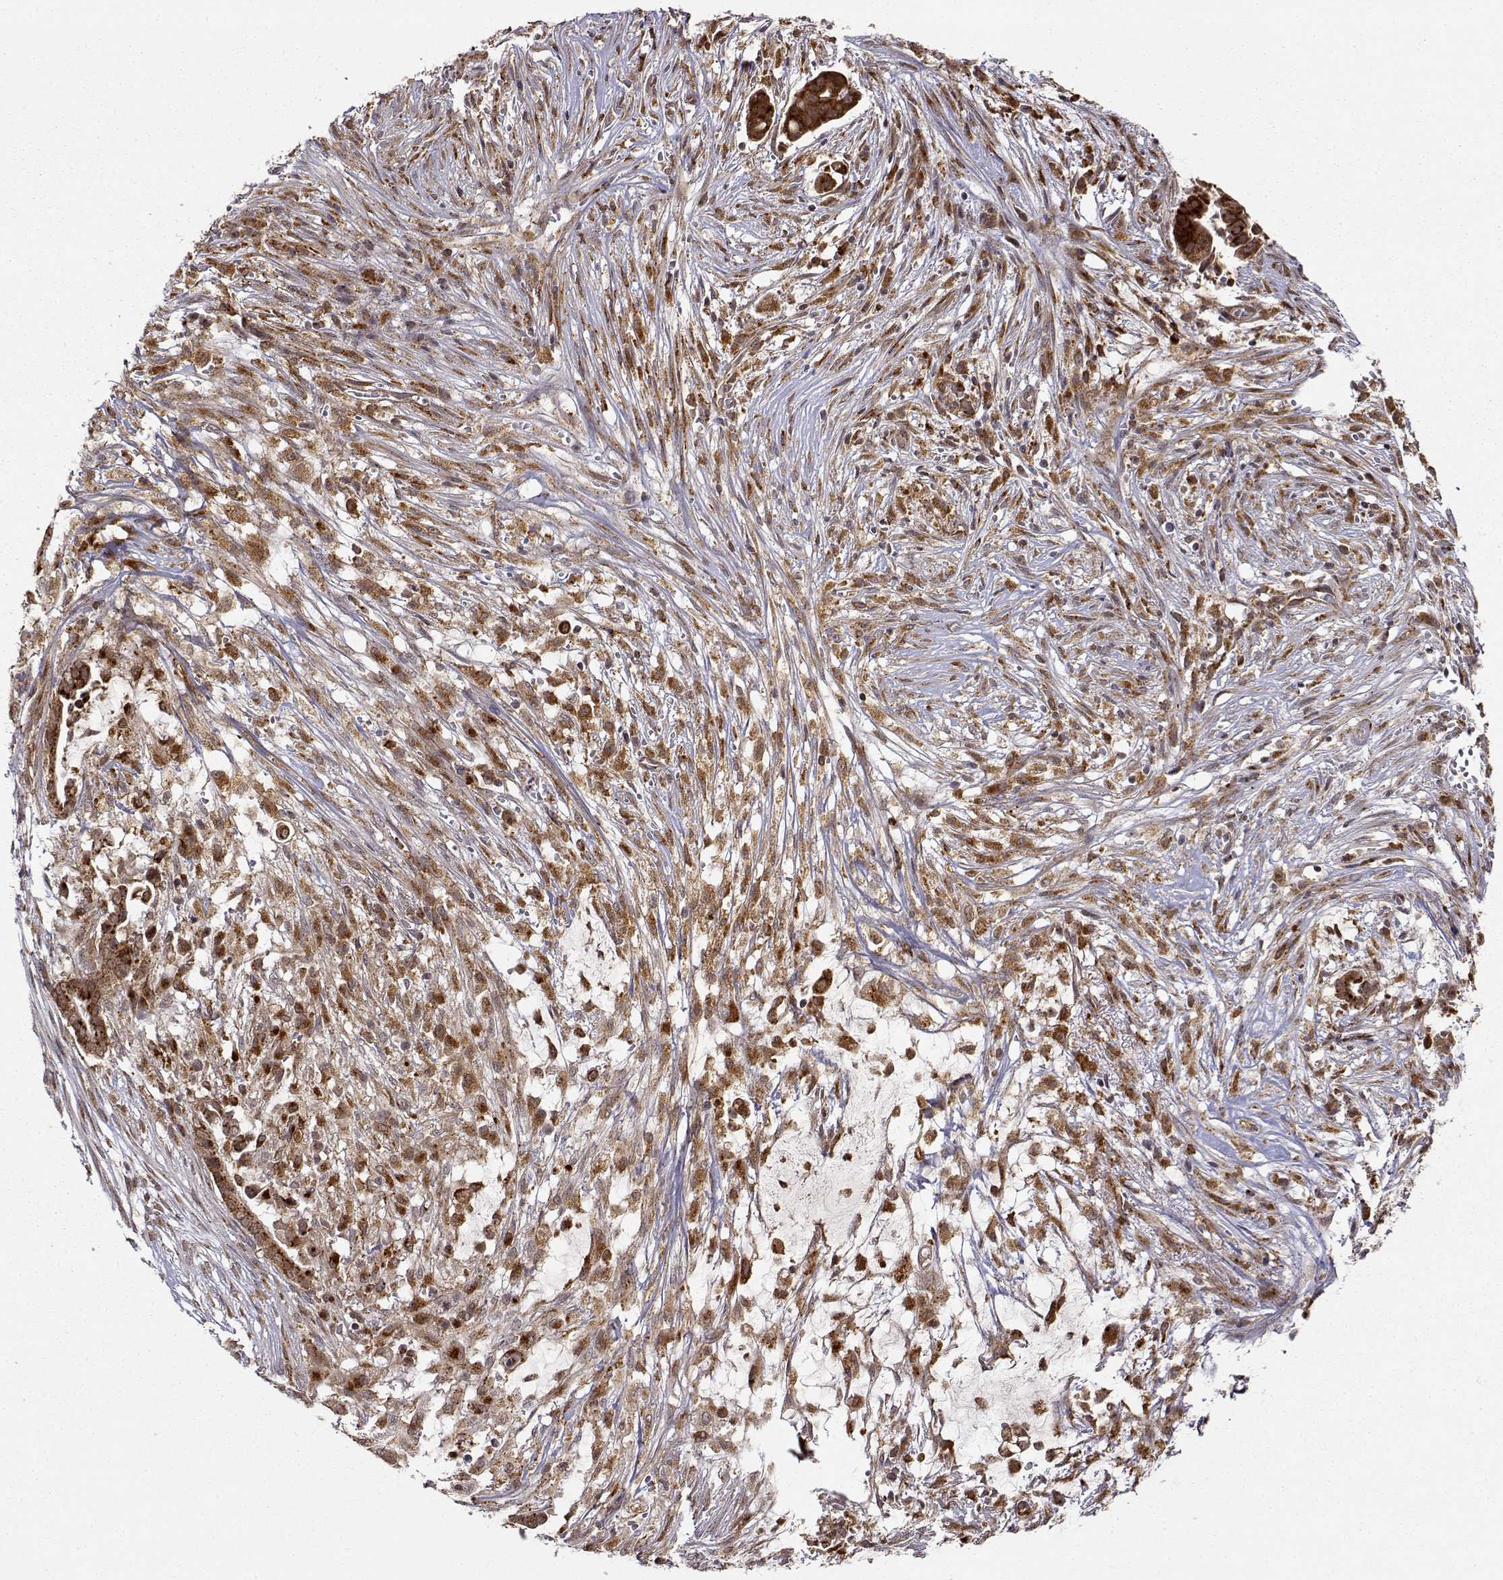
{"staining": {"intensity": "strong", "quantity": ">75%", "location": "cytoplasmic/membranous"}, "tissue": "pancreatic cancer", "cell_type": "Tumor cells", "image_type": "cancer", "snomed": [{"axis": "morphology", "description": "Adenocarcinoma, NOS"}, {"axis": "topography", "description": "Pancreas"}], "caption": "Protein expression analysis of adenocarcinoma (pancreatic) reveals strong cytoplasmic/membranous staining in about >75% of tumor cells. Ihc stains the protein in brown and the nuclei are stained blue.", "gene": "RNF13", "patient": {"sex": "male", "age": 61}}